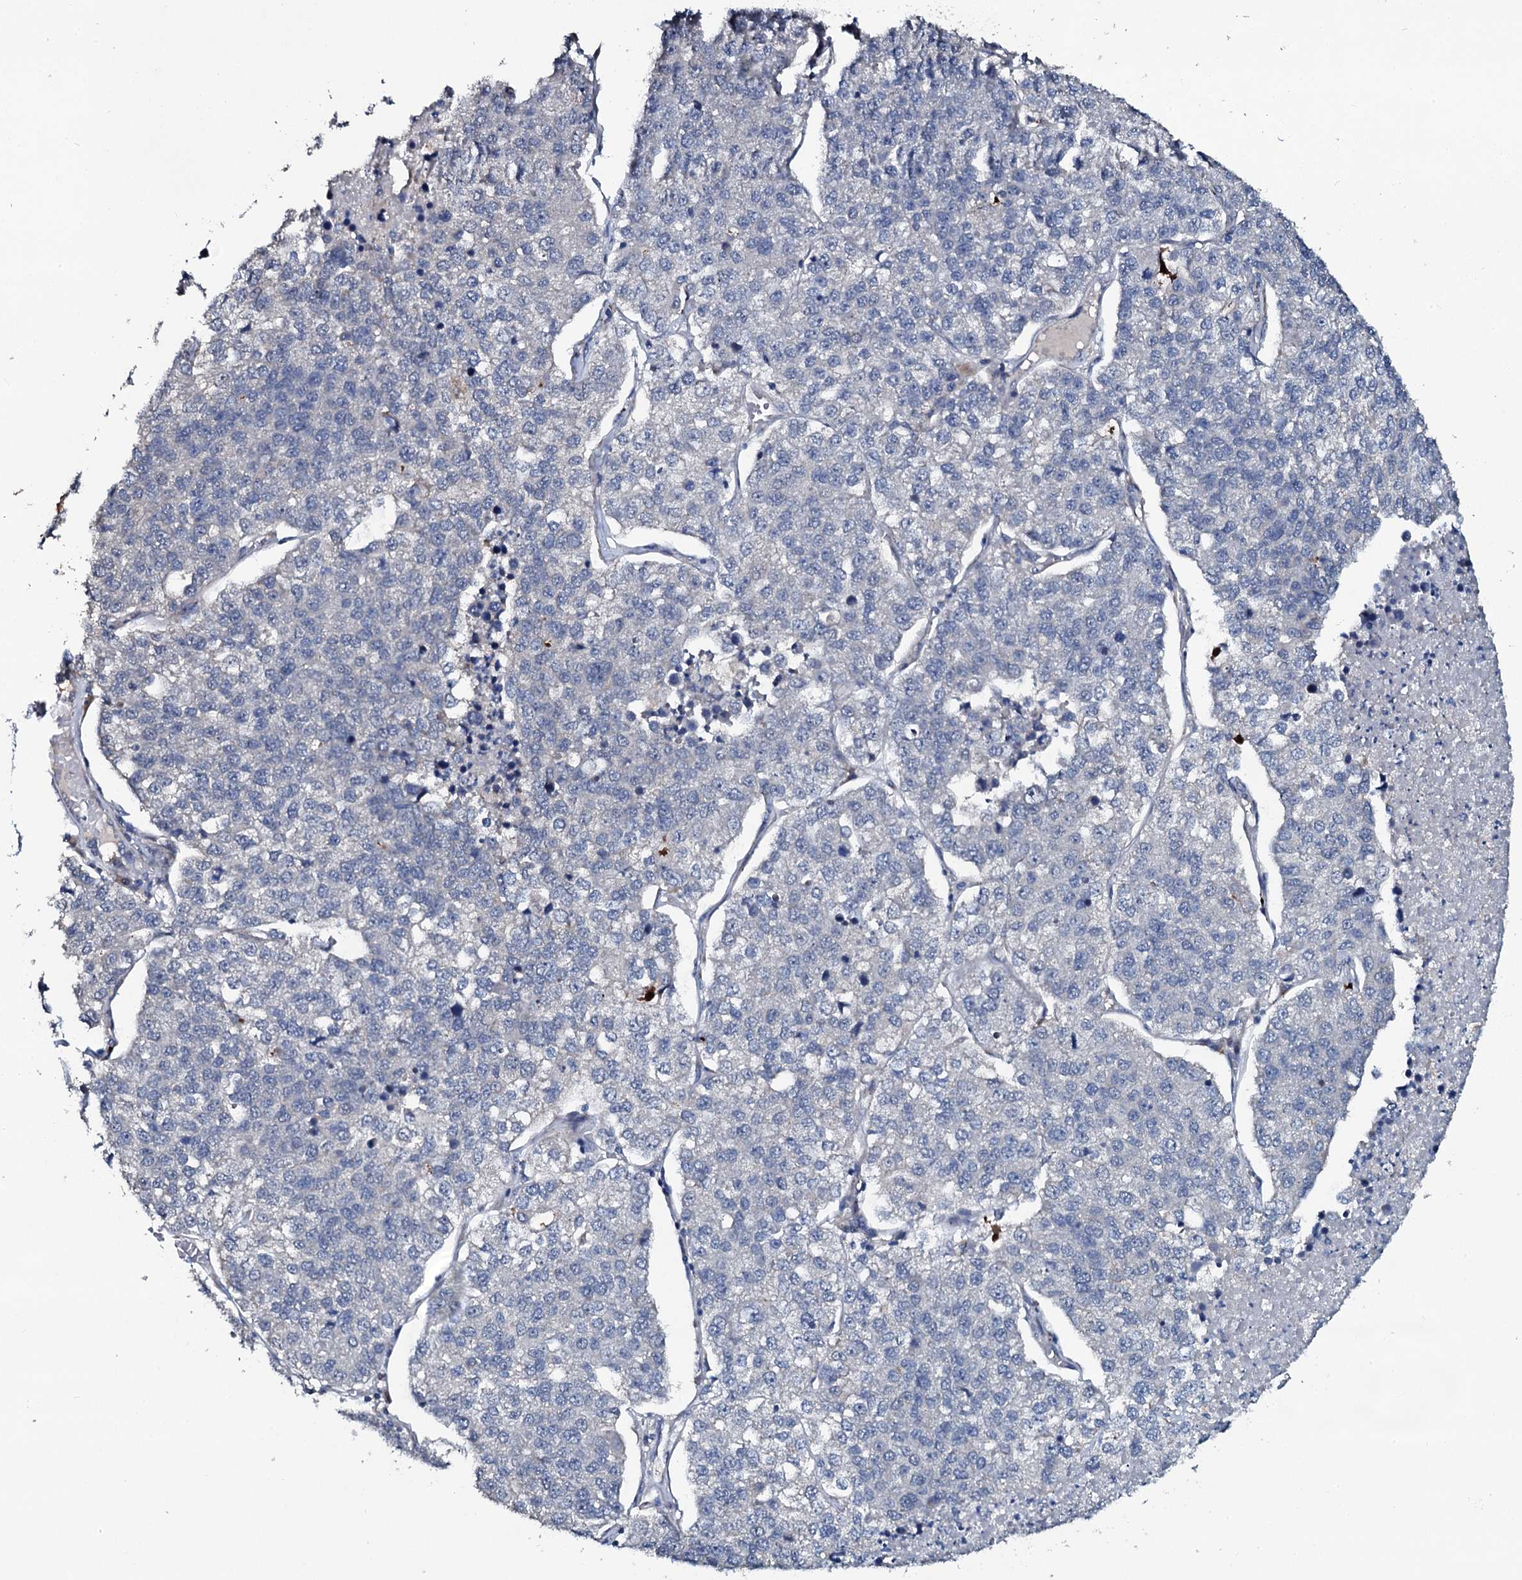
{"staining": {"intensity": "negative", "quantity": "none", "location": "none"}, "tissue": "lung cancer", "cell_type": "Tumor cells", "image_type": "cancer", "snomed": [{"axis": "morphology", "description": "Adenocarcinoma, NOS"}, {"axis": "topography", "description": "Lung"}], "caption": "Lung cancer (adenocarcinoma) was stained to show a protein in brown. There is no significant positivity in tumor cells.", "gene": "IL12B", "patient": {"sex": "male", "age": 49}}